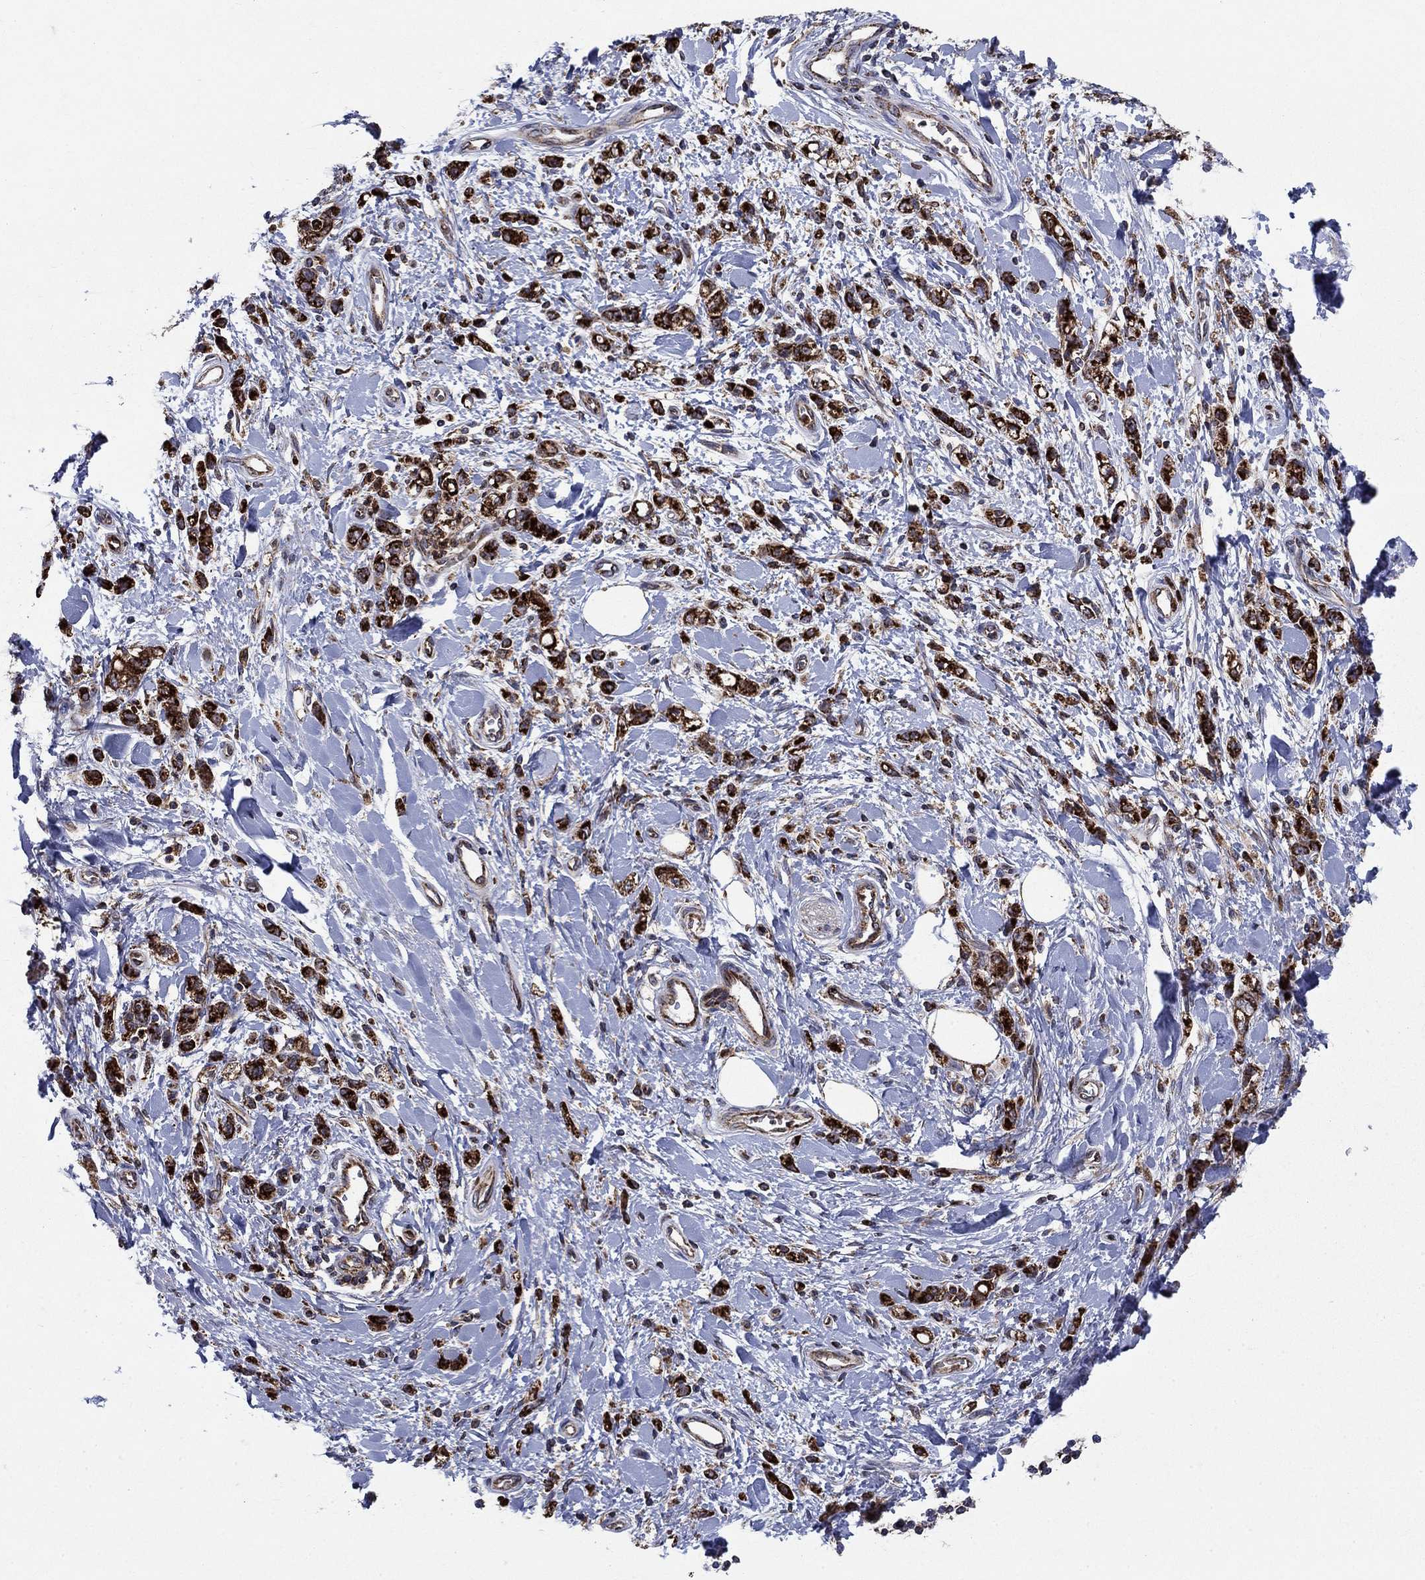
{"staining": {"intensity": "strong", "quantity": ">75%", "location": "cytoplasmic/membranous"}, "tissue": "stomach cancer", "cell_type": "Tumor cells", "image_type": "cancer", "snomed": [{"axis": "morphology", "description": "Adenocarcinoma, NOS"}, {"axis": "topography", "description": "Stomach"}], "caption": "About >75% of tumor cells in stomach cancer (adenocarcinoma) exhibit strong cytoplasmic/membranous protein positivity as visualized by brown immunohistochemical staining.", "gene": "RNF19B", "patient": {"sex": "male", "age": 77}}